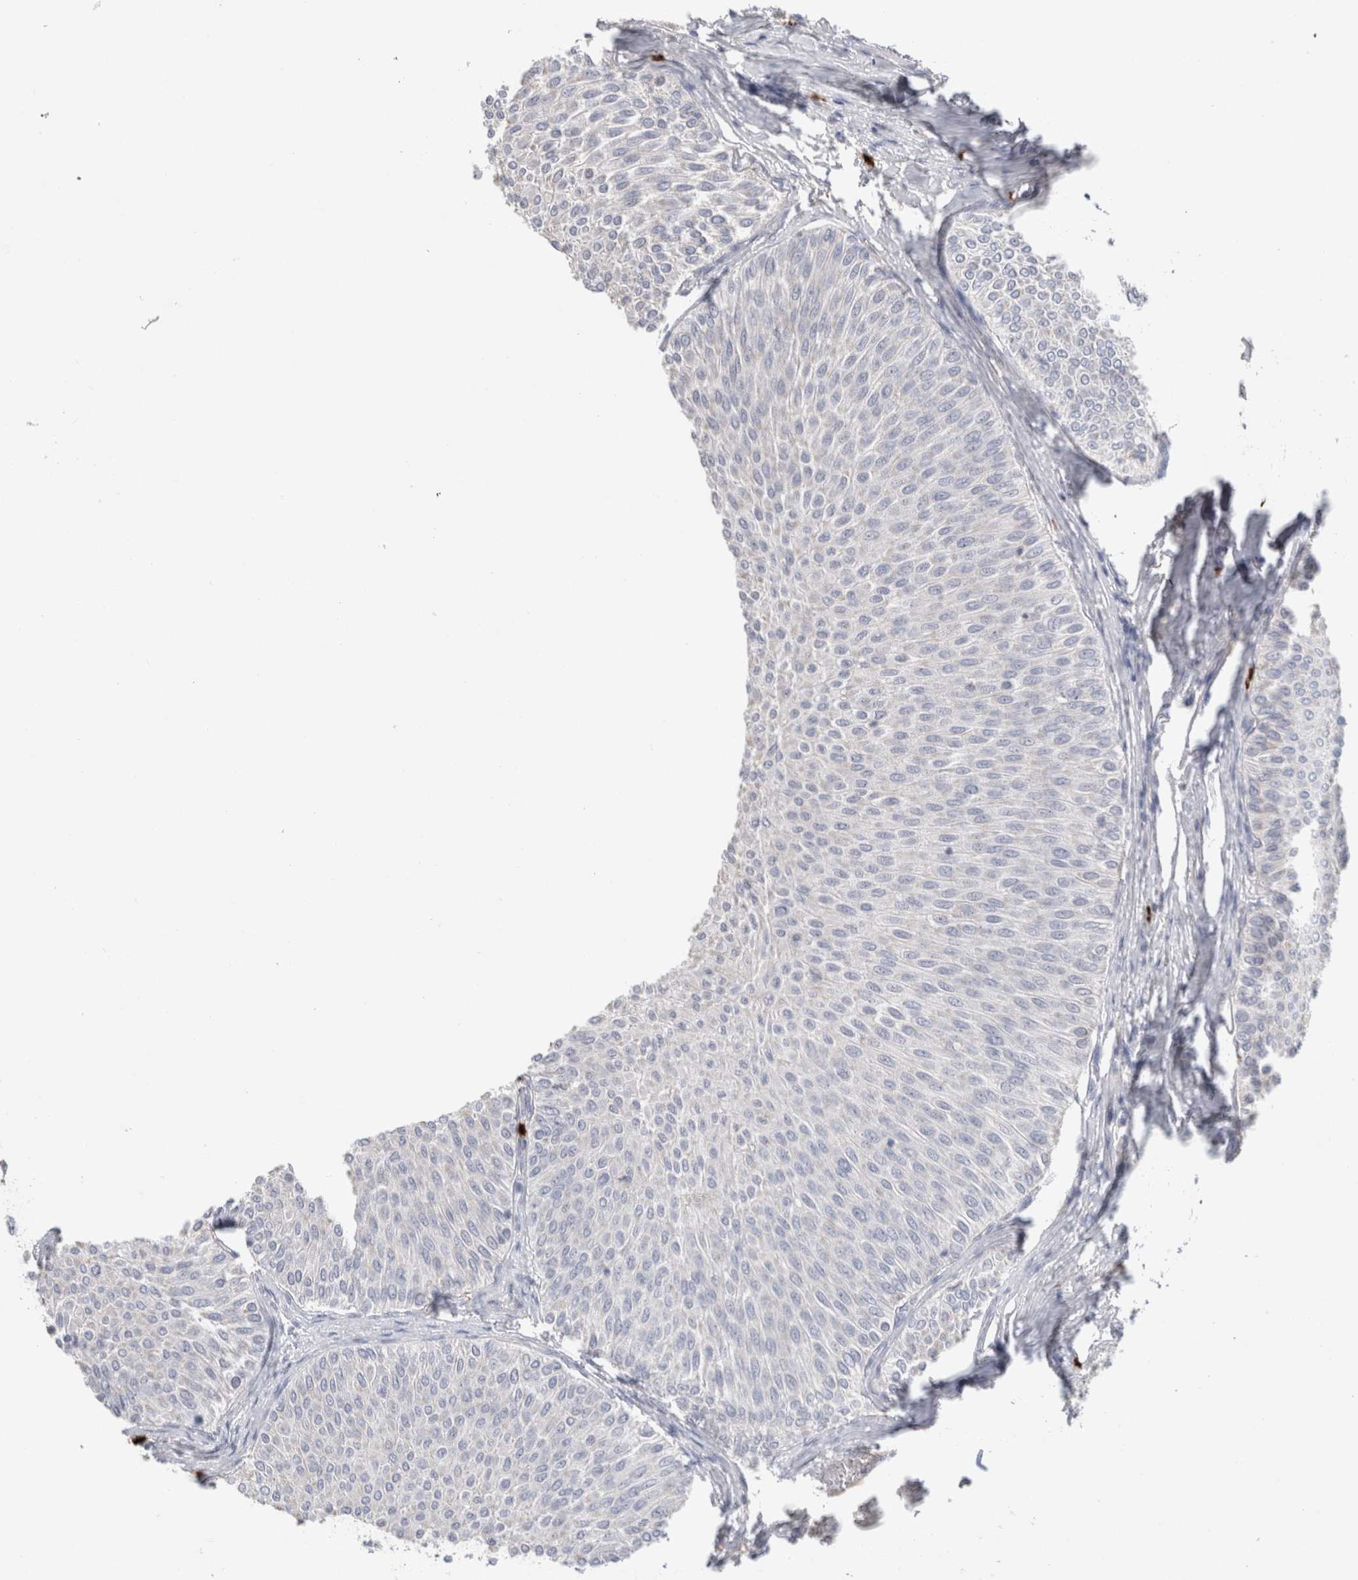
{"staining": {"intensity": "negative", "quantity": "none", "location": "none"}, "tissue": "urothelial cancer", "cell_type": "Tumor cells", "image_type": "cancer", "snomed": [{"axis": "morphology", "description": "Urothelial carcinoma, Low grade"}, {"axis": "topography", "description": "Urinary bladder"}], "caption": "DAB immunohistochemical staining of urothelial carcinoma (low-grade) demonstrates no significant expression in tumor cells.", "gene": "HPGDS", "patient": {"sex": "male", "age": 78}}